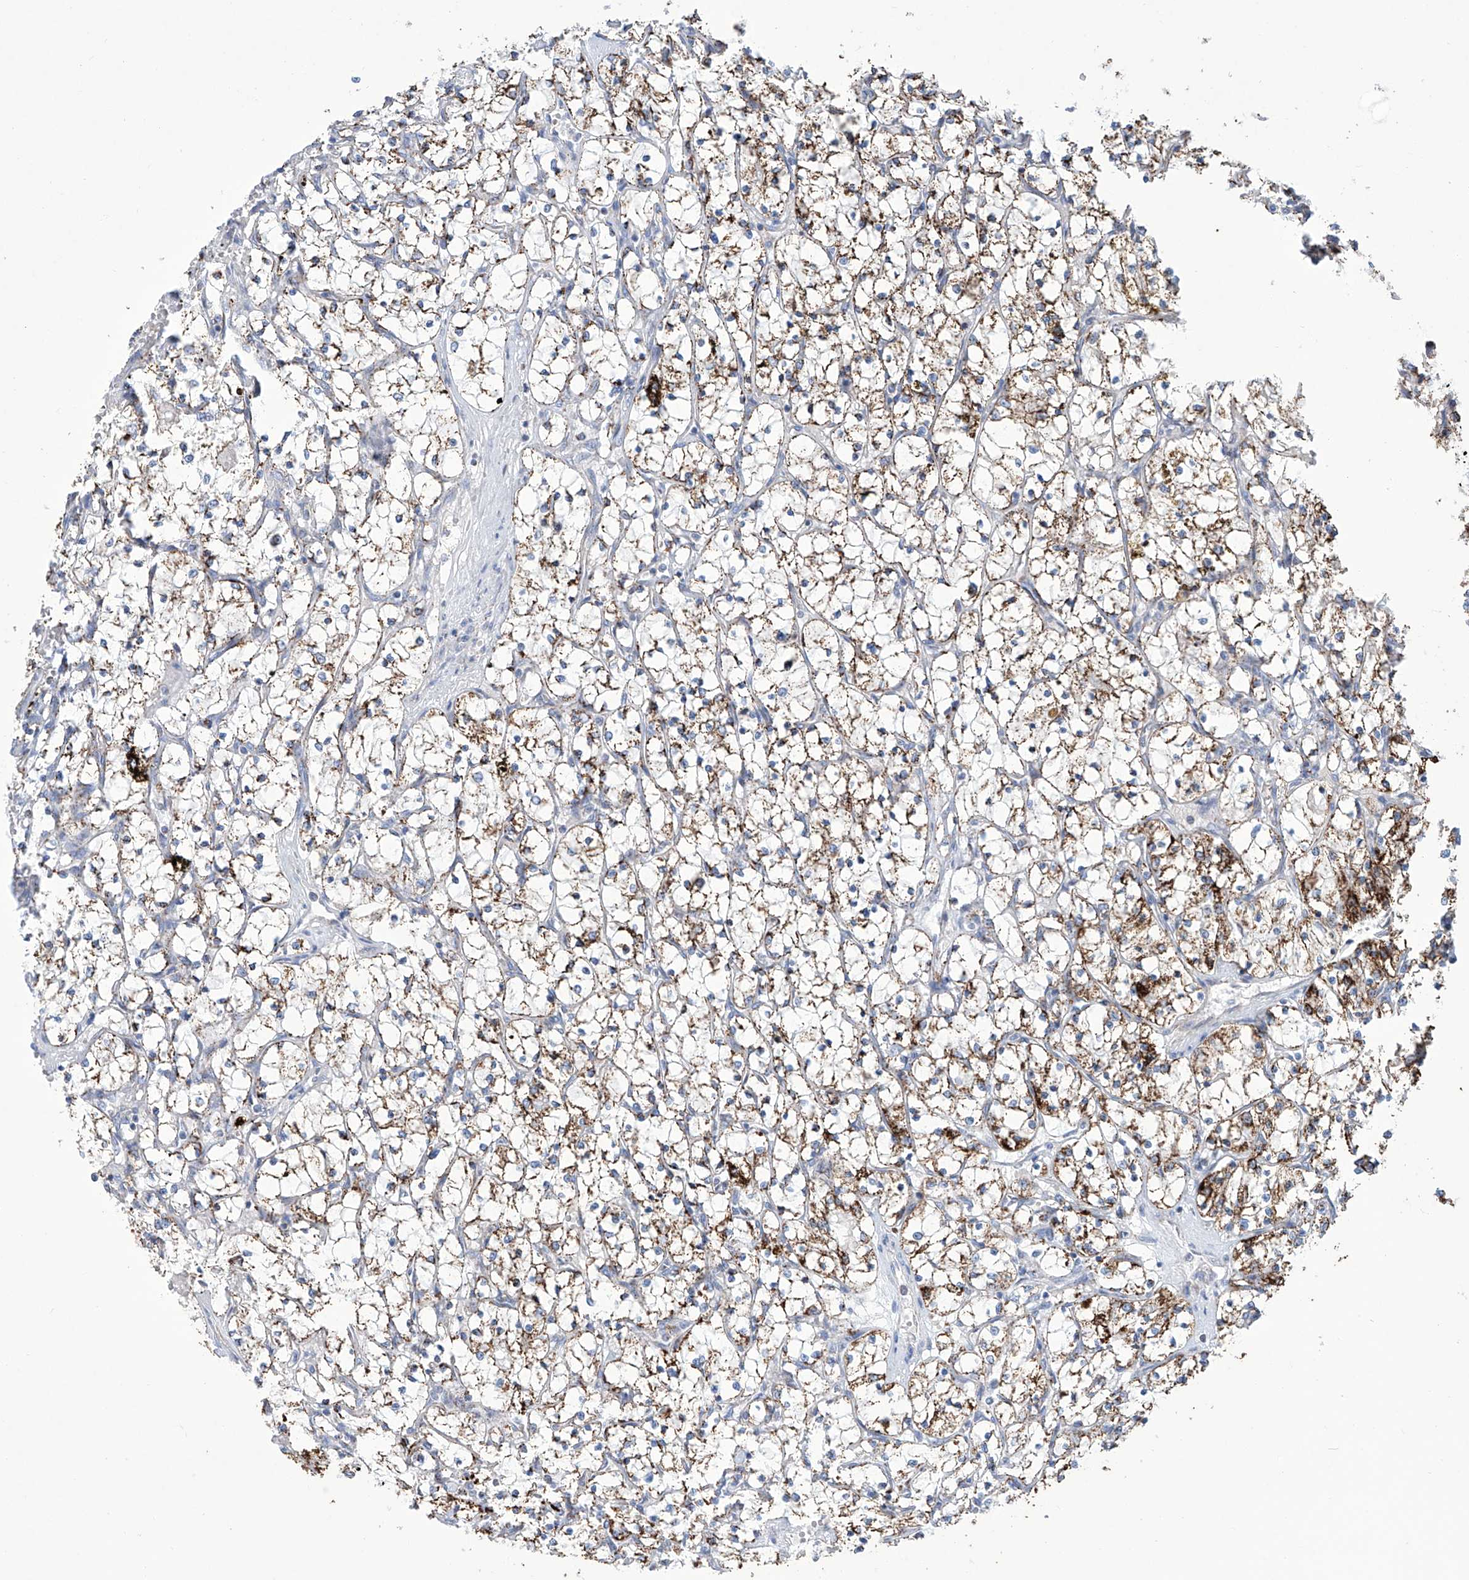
{"staining": {"intensity": "strong", "quantity": "25%-75%", "location": "cytoplasmic/membranous"}, "tissue": "renal cancer", "cell_type": "Tumor cells", "image_type": "cancer", "snomed": [{"axis": "morphology", "description": "Adenocarcinoma, NOS"}, {"axis": "topography", "description": "Kidney"}], "caption": "Protein staining of renal cancer tissue displays strong cytoplasmic/membranous expression in about 25%-75% of tumor cells.", "gene": "ALDH6A1", "patient": {"sex": "female", "age": 69}}